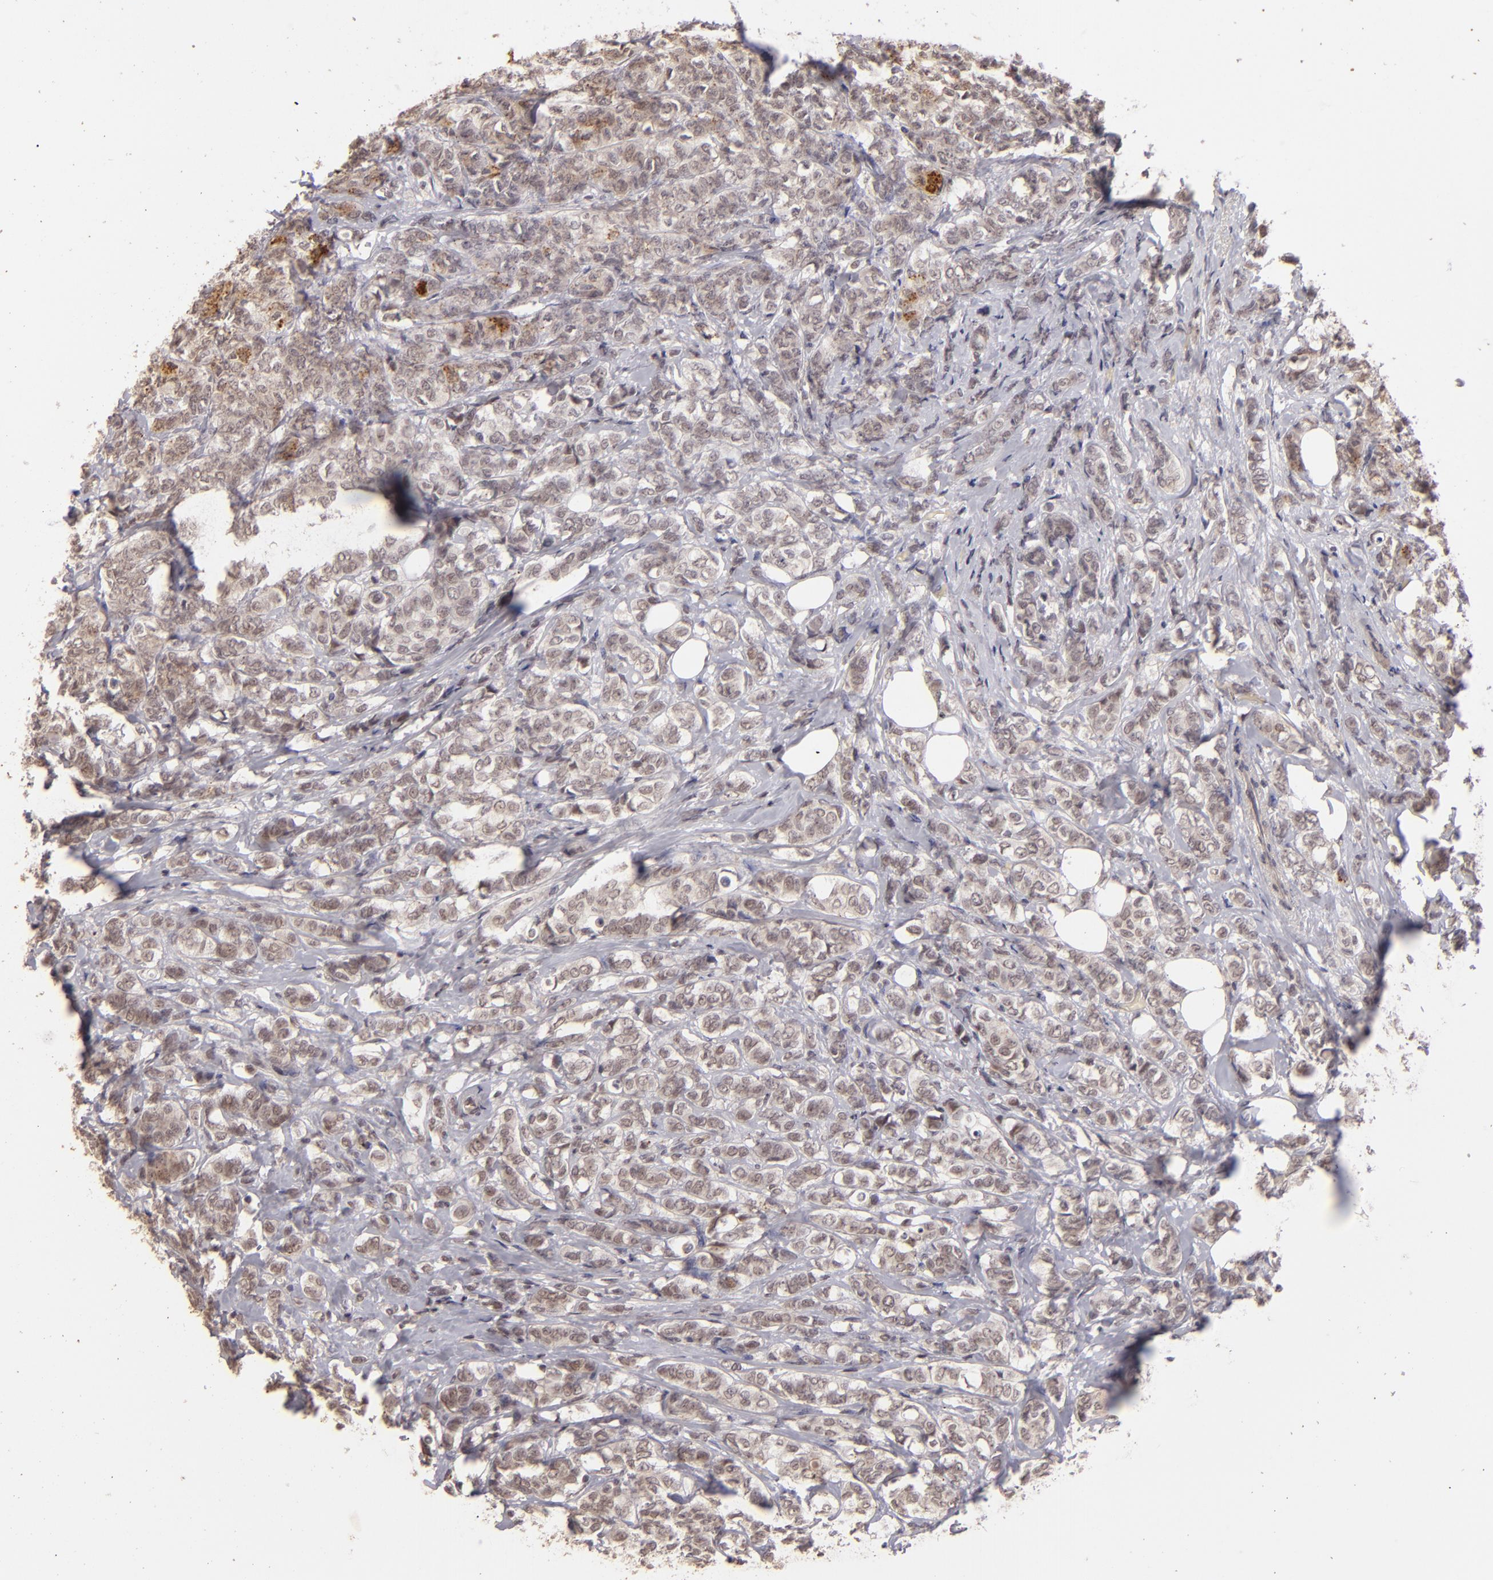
{"staining": {"intensity": "moderate", "quantity": ">75%", "location": "cytoplasmic/membranous"}, "tissue": "breast cancer", "cell_type": "Tumor cells", "image_type": "cancer", "snomed": [{"axis": "morphology", "description": "Lobular carcinoma"}, {"axis": "topography", "description": "Breast"}], "caption": "High-magnification brightfield microscopy of breast lobular carcinoma stained with DAB (3,3'-diaminobenzidine) (brown) and counterstained with hematoxylin (blue). tumor cells exhibit moderate cytoplasmic/membranous expression is seen in approximately>75% of cells. Using DAB (3,3'-diaminobenzidine) (brown) and hematoxylin (blue) stains, captured at high magnification using brightfield microscopy.", "gene": "DFFA", "patient": {"sex": "female", "age": 60}}